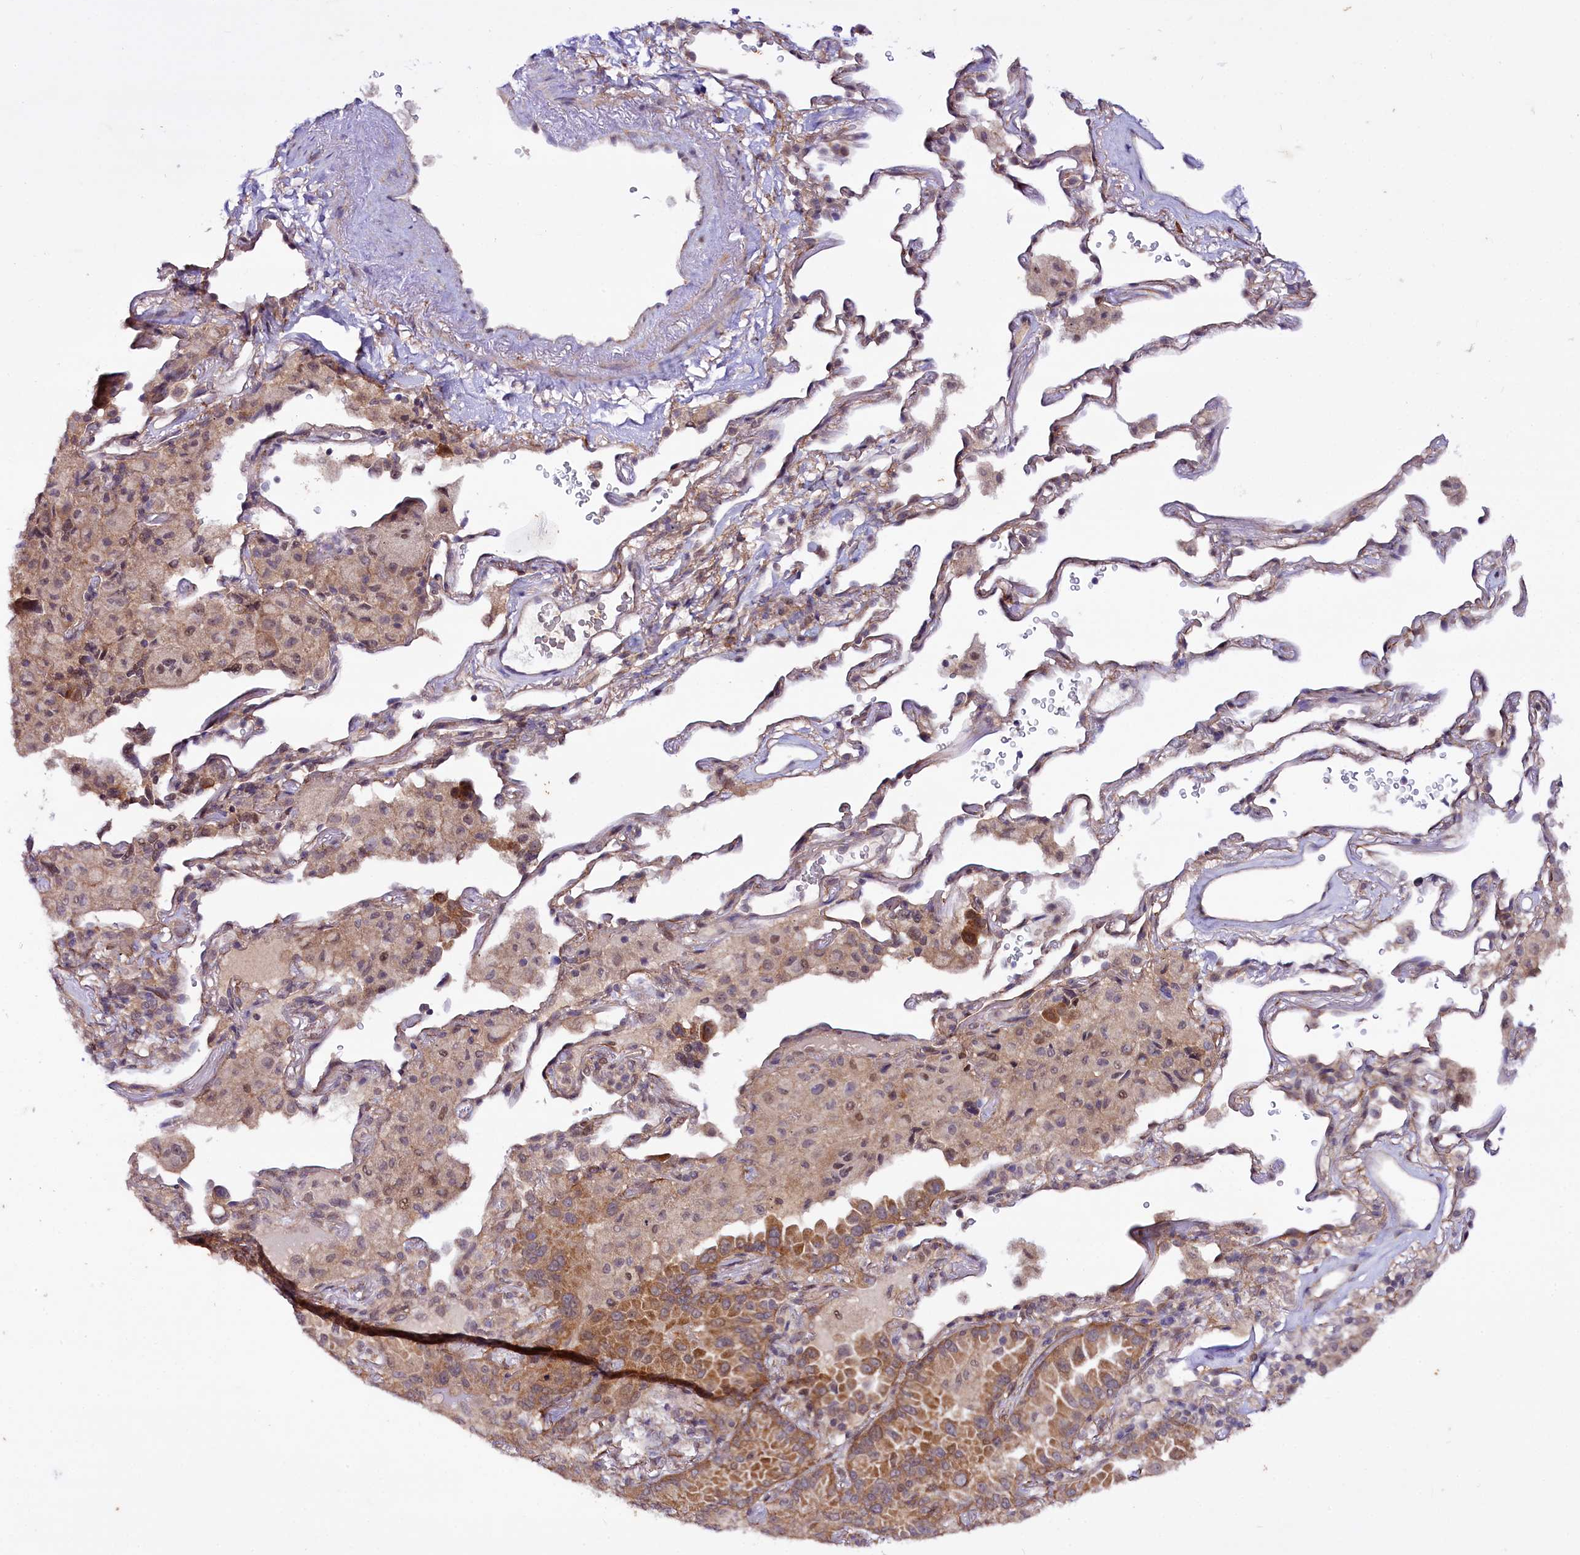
{"staining": {"intensity": "moderate", "quantity": ">75%", "location": "cytoplasmic/membranous"}, "tissue": "lung cancer", "cell_type": "Tumor cells", "image_type": "cancer", "snomed": [{"axis": "morphology", "description": "Adenocarcinoma, NOS"}, {"axis": "topography", "description": "Lung"}], "caption": "About >75% of tumor cells in human lung cancer exhibit moderate cytoplasmic/membranous protein staining as visualized by brown immunohistochemical staining.", "gene": "PHLDB1", "patient": {"sex": "female", "age": 69}}